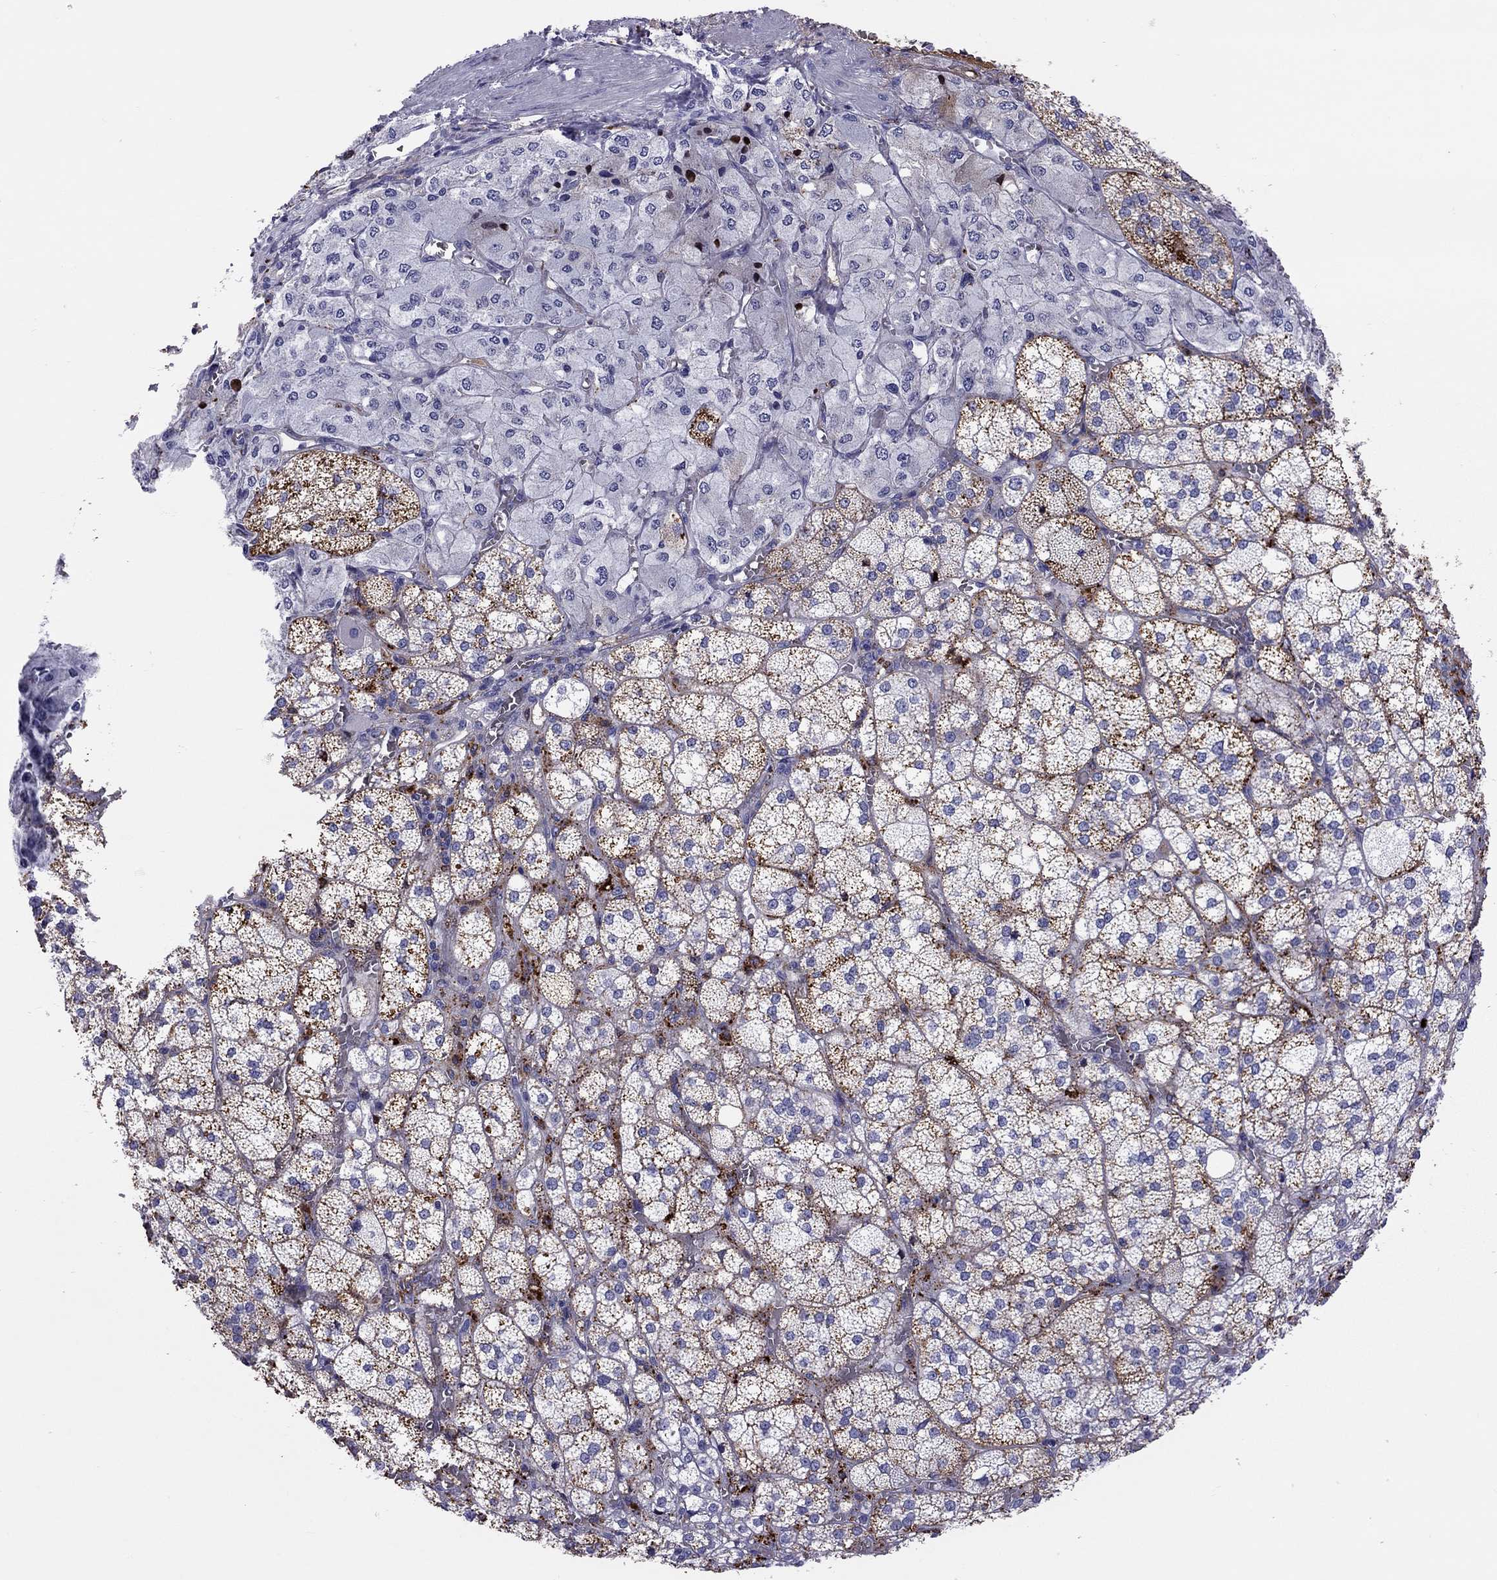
{"staining": {"intensity": "strong", "quantity": "<25%", "location": "cytoplasmic/membranous"}, "tissue": "adrenal gland", "cell_type": "Glandular cells", "image_type": "normal", "snomed": [{"axis": "morphology", "description": "Normal tissue, NOS"}, {"axis": "topography", "description": "Adrenal gland"}], "caption": "Immunohistochemical staining of benign human adrenal gland shows <25% levels of strong cytoplasmic/membranous protein positivity in approximately <25% of glandular cells. (brown staining indicates protein expression, while blue staining denotes nuclei).", "gene": "SERPINA3", "patient": {"sex": "female", "age": 60}}